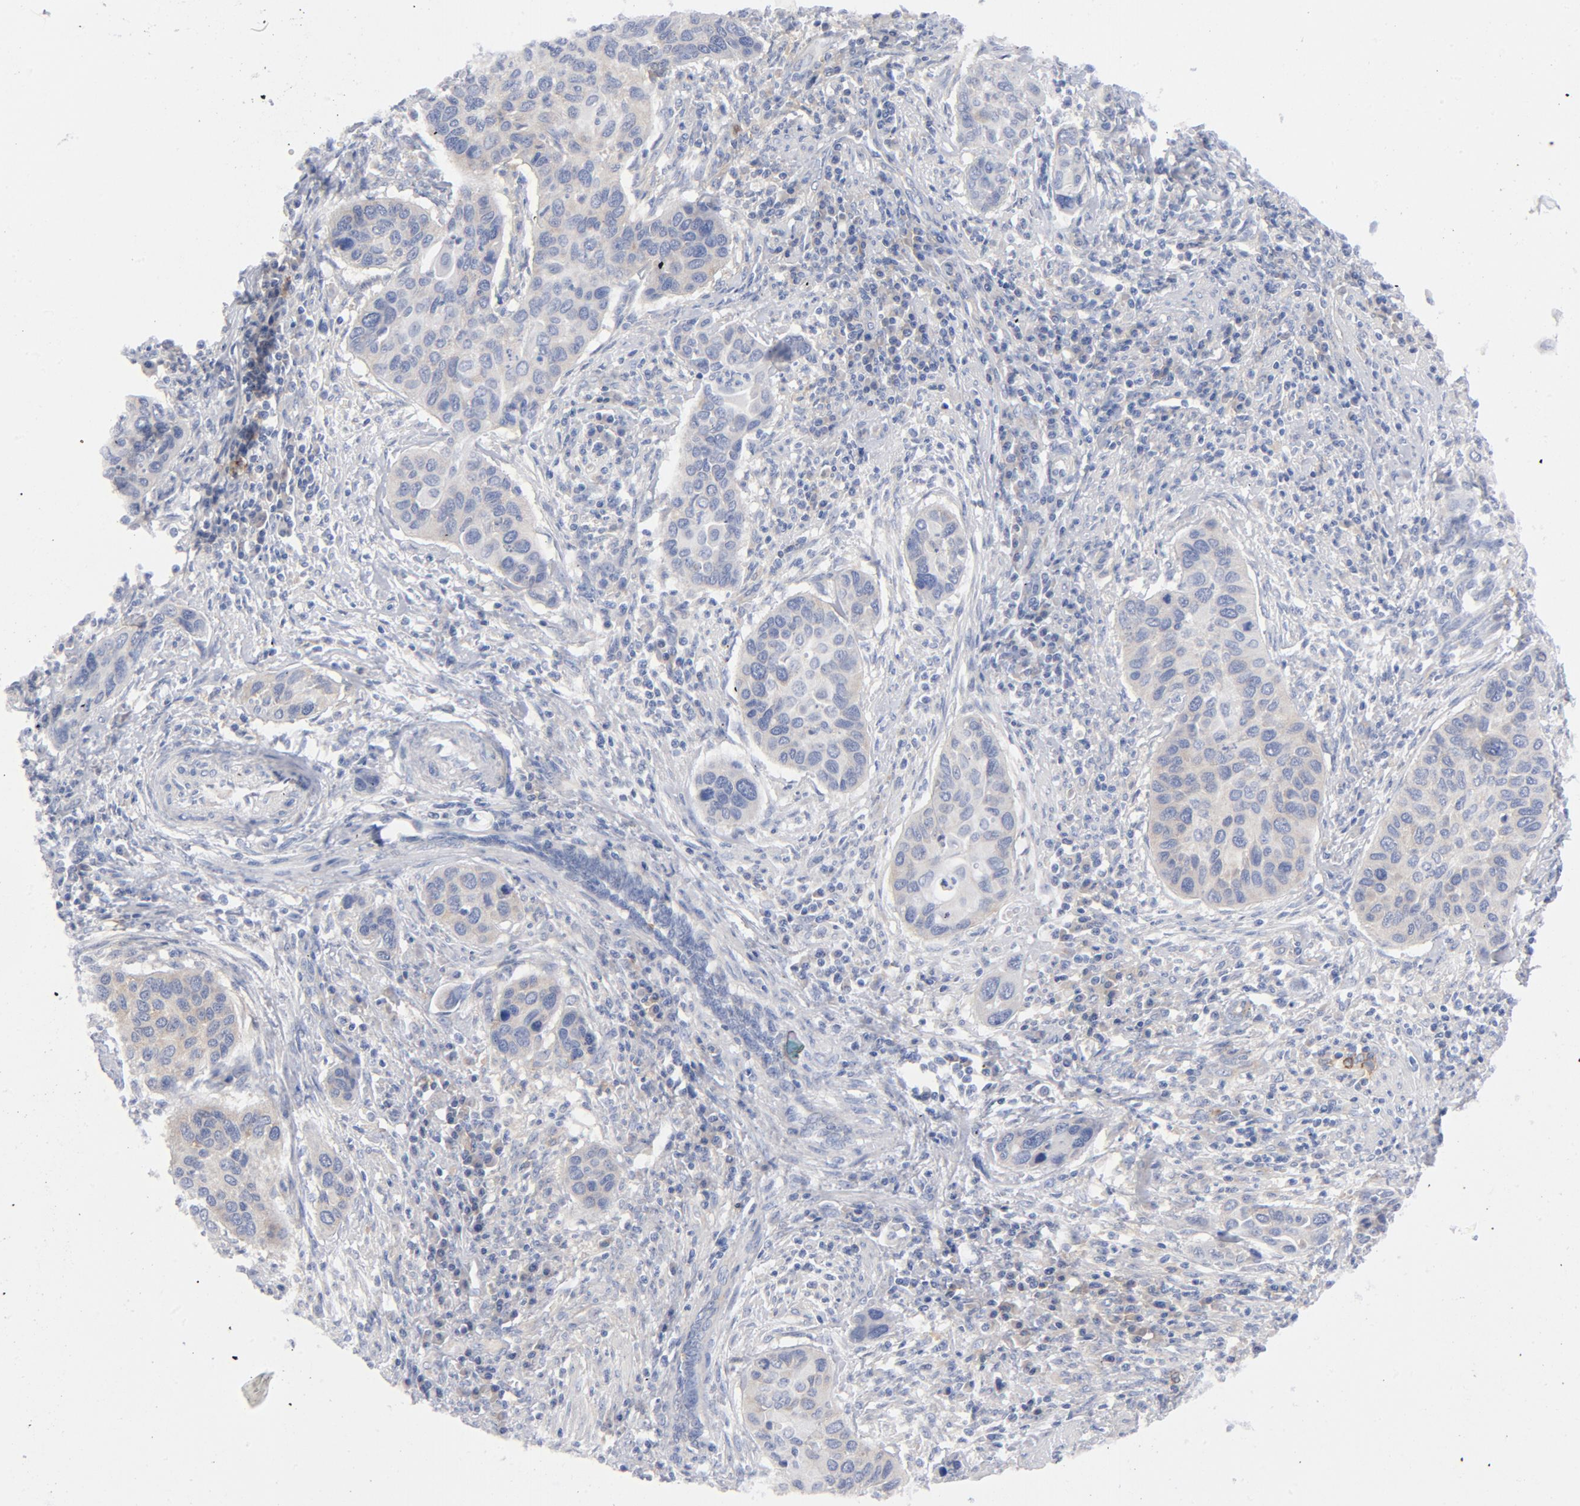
{"staining": {"intensity": "negative", "quantity": "none", "location": "none"}, "tissue": "cervical cancer", "cell_type": "Tumor cells", "image_type": "cancer", "snomed": [{"axis": "morphology", "description": "Adenocarcinoma, NOS"}, {"axis": "topography", "description": "Cervix"}], "caption": "A histopathology image of human cervical cancer is negative for staining in tumor cells. (DAB (3,3'-diaminobenzidine) immunohistochemistry (IHC), high magnification).", "gene": "CD86", "patient": {"sex": "female", "age": 29}}